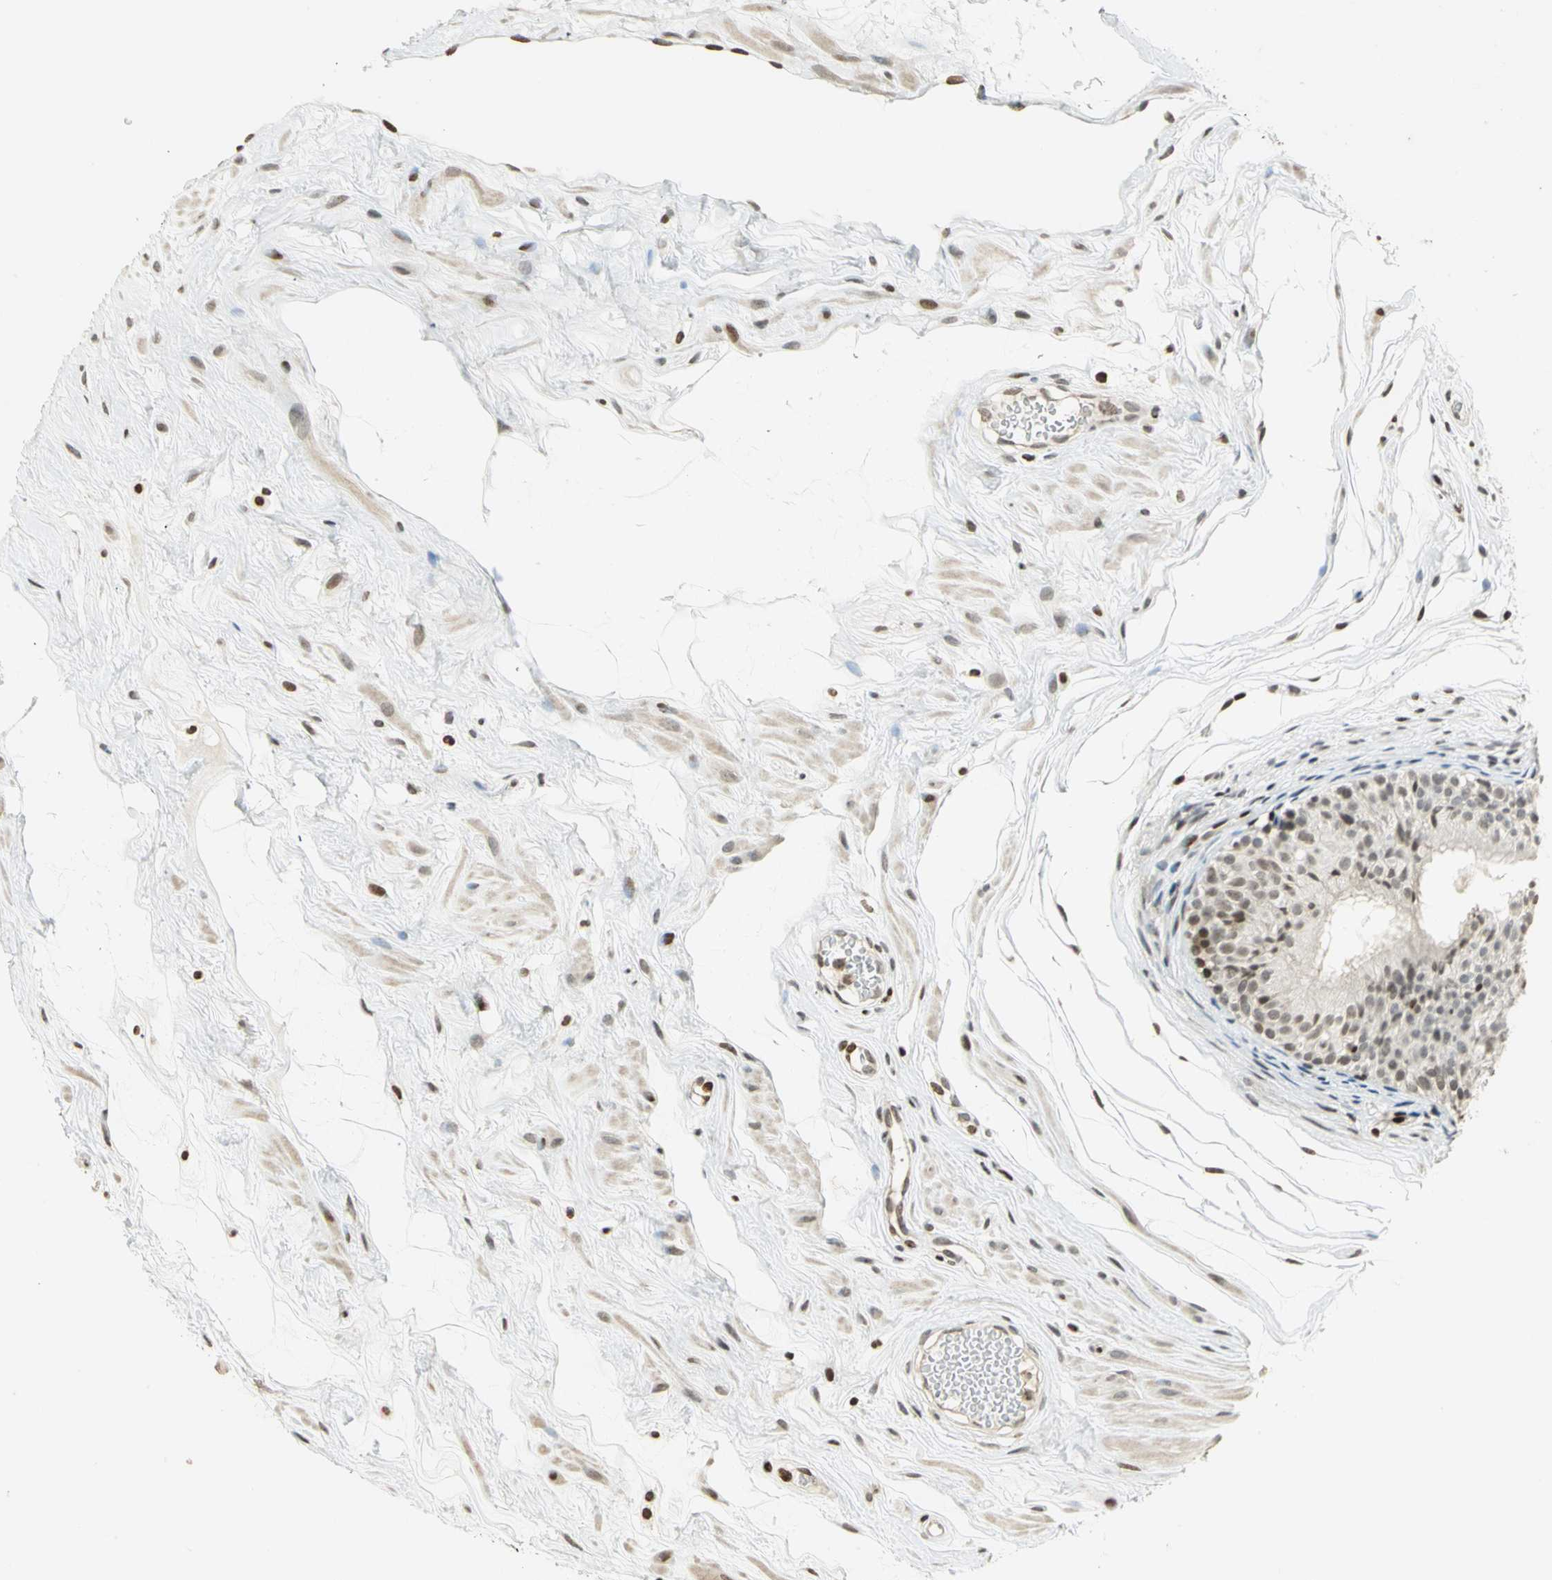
{"staining": {"intensity": "moderate", "quantity": "25%-75%", "location": "nuclear"}, "tissue": "epididymis", "cell_type": "Glandular cells", "image_type": "normal", "snomed": [{"axis": "morphology", "description": "Normal tissue, NOS"}, {"axis": "morphology", "description": "Atrophy, NOS"}, {"axis": "topography", "description": "Testis"}, {"axis": "topography", "description": "Epididymis"}], "caption": "Immunohistochemical staining of benign epididymis demonstrates moderate nuclear protein expression in about 25%-75% of glandular cells. (DAB (3,3'-diaminobenzidine) = brown stain, brightfield microscopy at high magnification).", "gene": "KDM1A", "patient": {"sex": "male", "age": 18}}